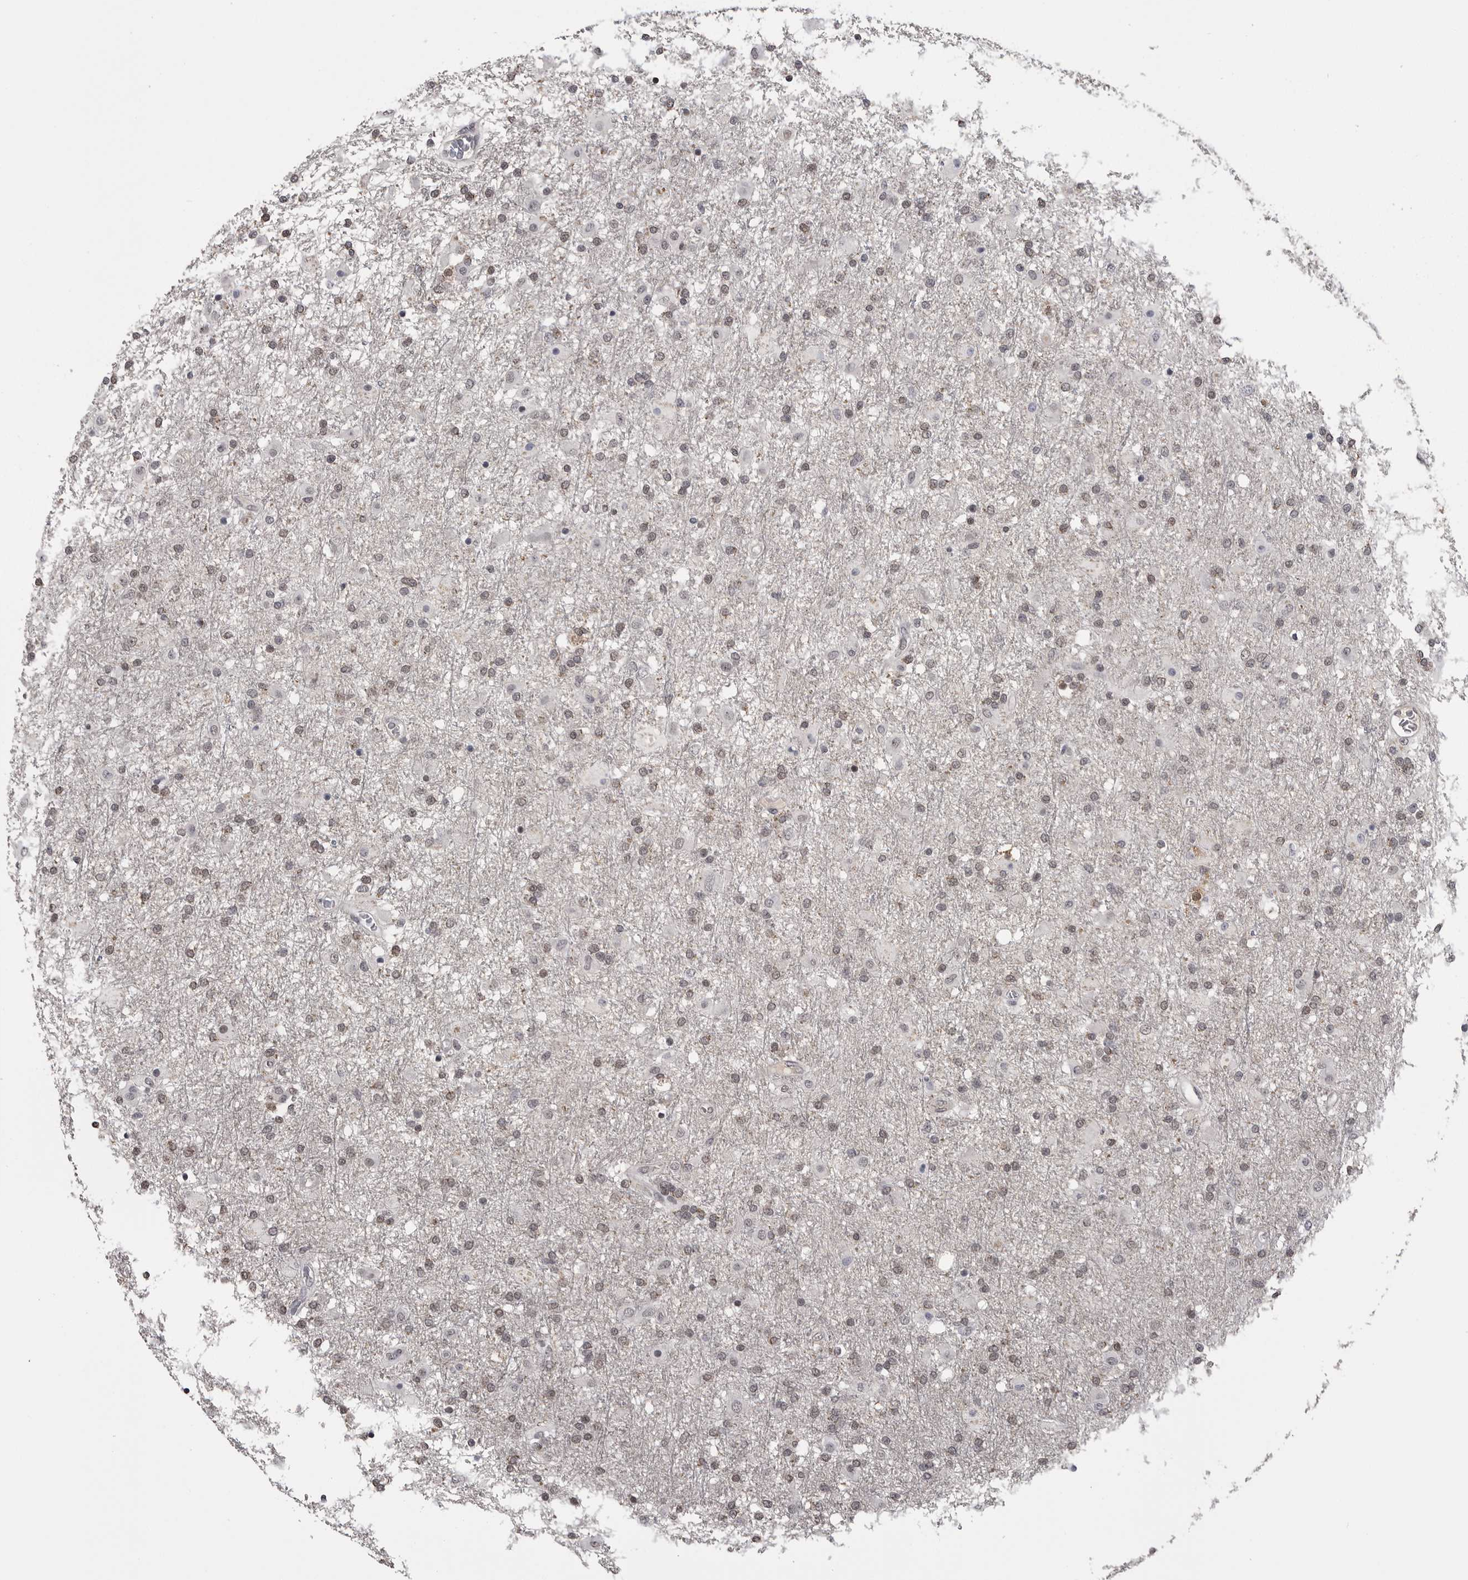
{"staining": {"intensity": "weak", "quantity": ">75%", "location": "nuclear"}, "tissue": "glioma", "cell_type": "Tumor cells", "image_type": "cancer", "snomed": [{"axis": "morphology", "description": "Glioma, malignant, Low grade"}, {"axis": "topography", "description": "Brain"}], "caption": "There is low levels of weak nuclear staining in tumor cells of malignant glioma (low-grade), as demonstrated by immunohistochemical staining (brown color).", "gene": "DLG2", "patient": {"sex": "male", "age": 65}}